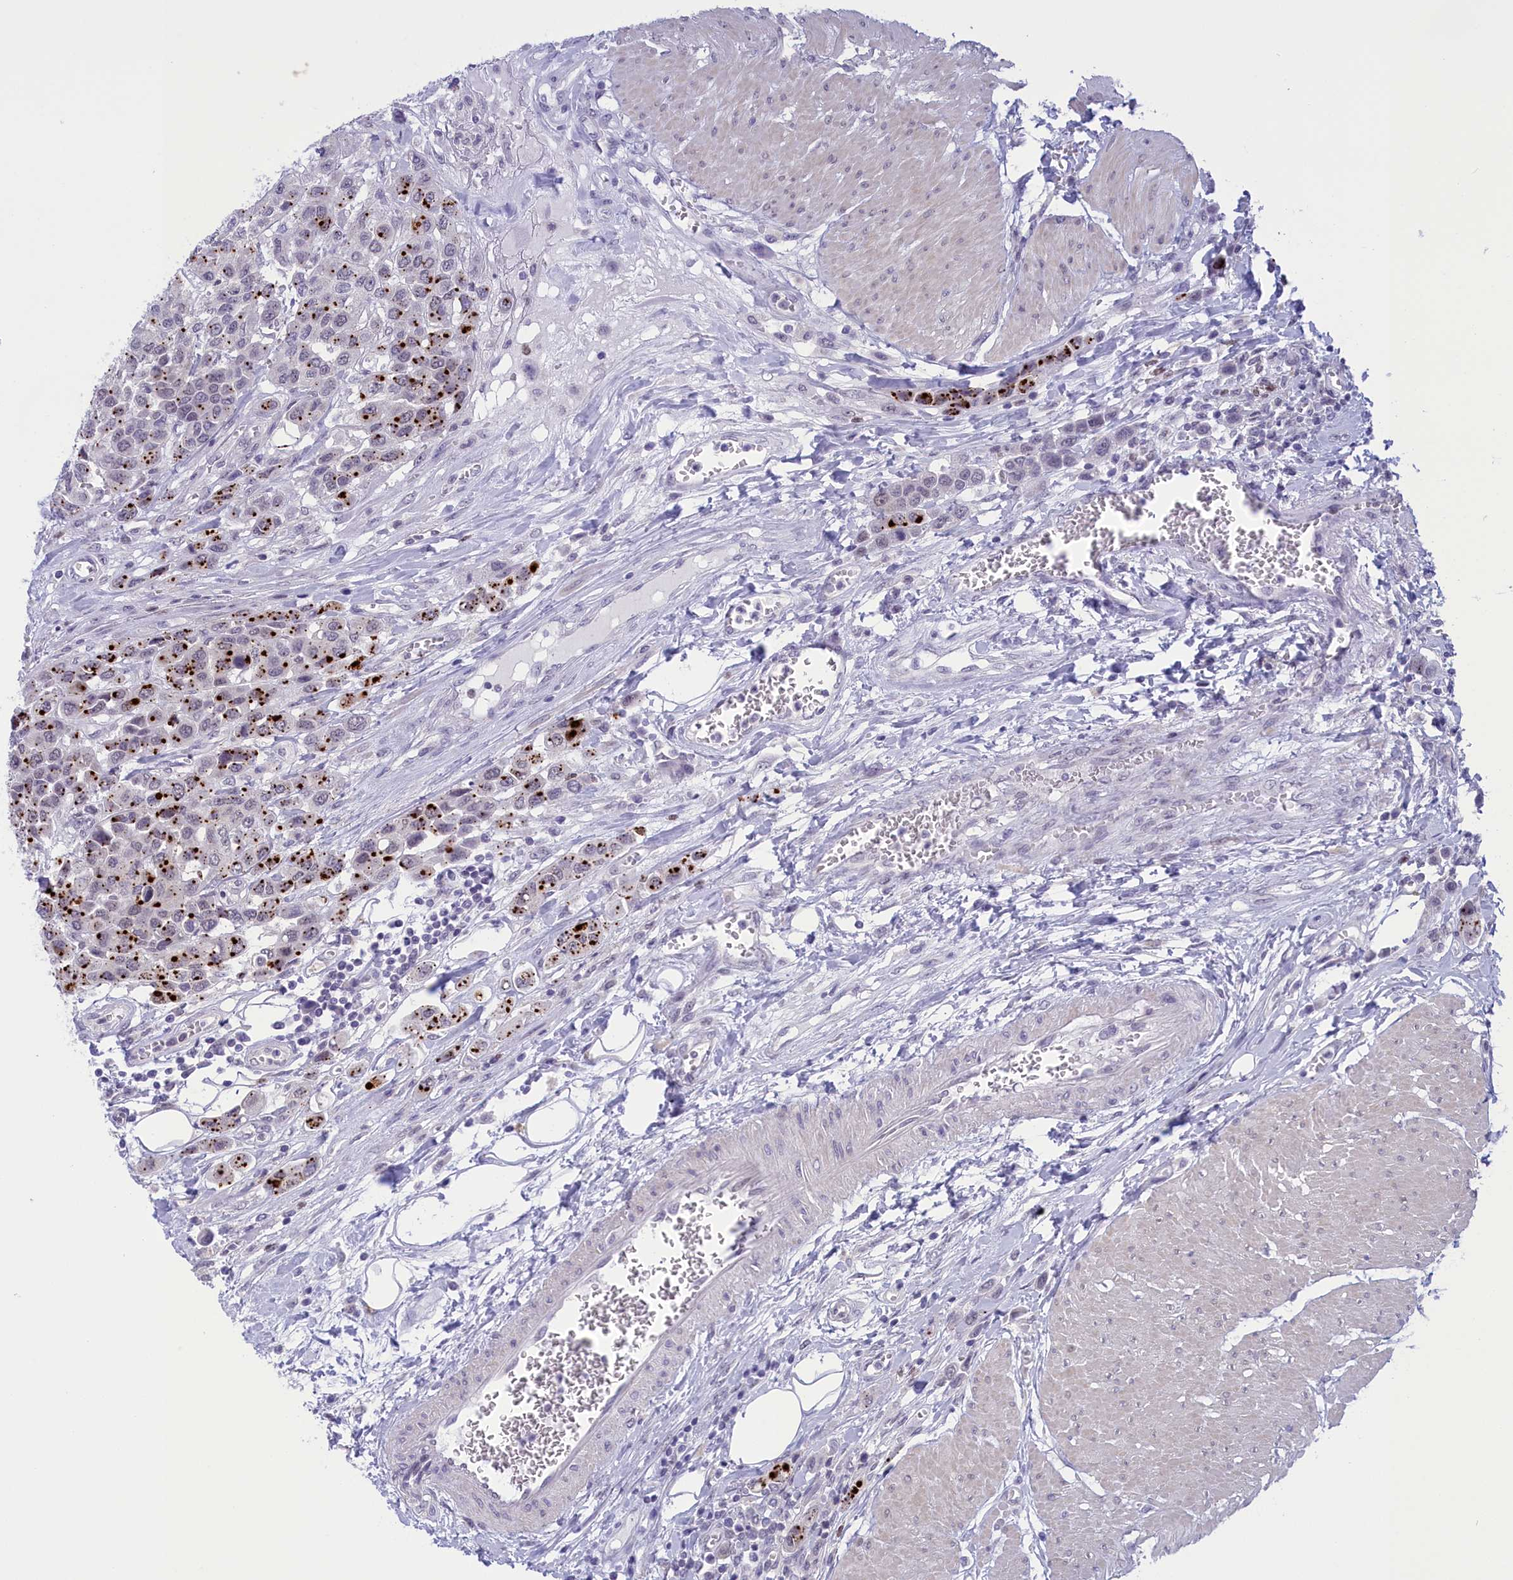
{"staining": {"intensity": "negative", "quantity": "none", "location": "none"}, "tissue": "urothelial cancer", "cell_type": "Tumor cells", "image_type": "cancer", "snomed": [{"axis": "morphology", "description": "Urothelial carcinoma, High grade"}, {"axis": "topography", "description": "Urinary bladder"}], "caption": "High power microscopy histopathology image of an IHC image of high-grade urothelial carcinoma, revealing no significant positivity in tumor cells.", "gene": "ELOA2", "patient": {"sex": "male", "age": 50}}